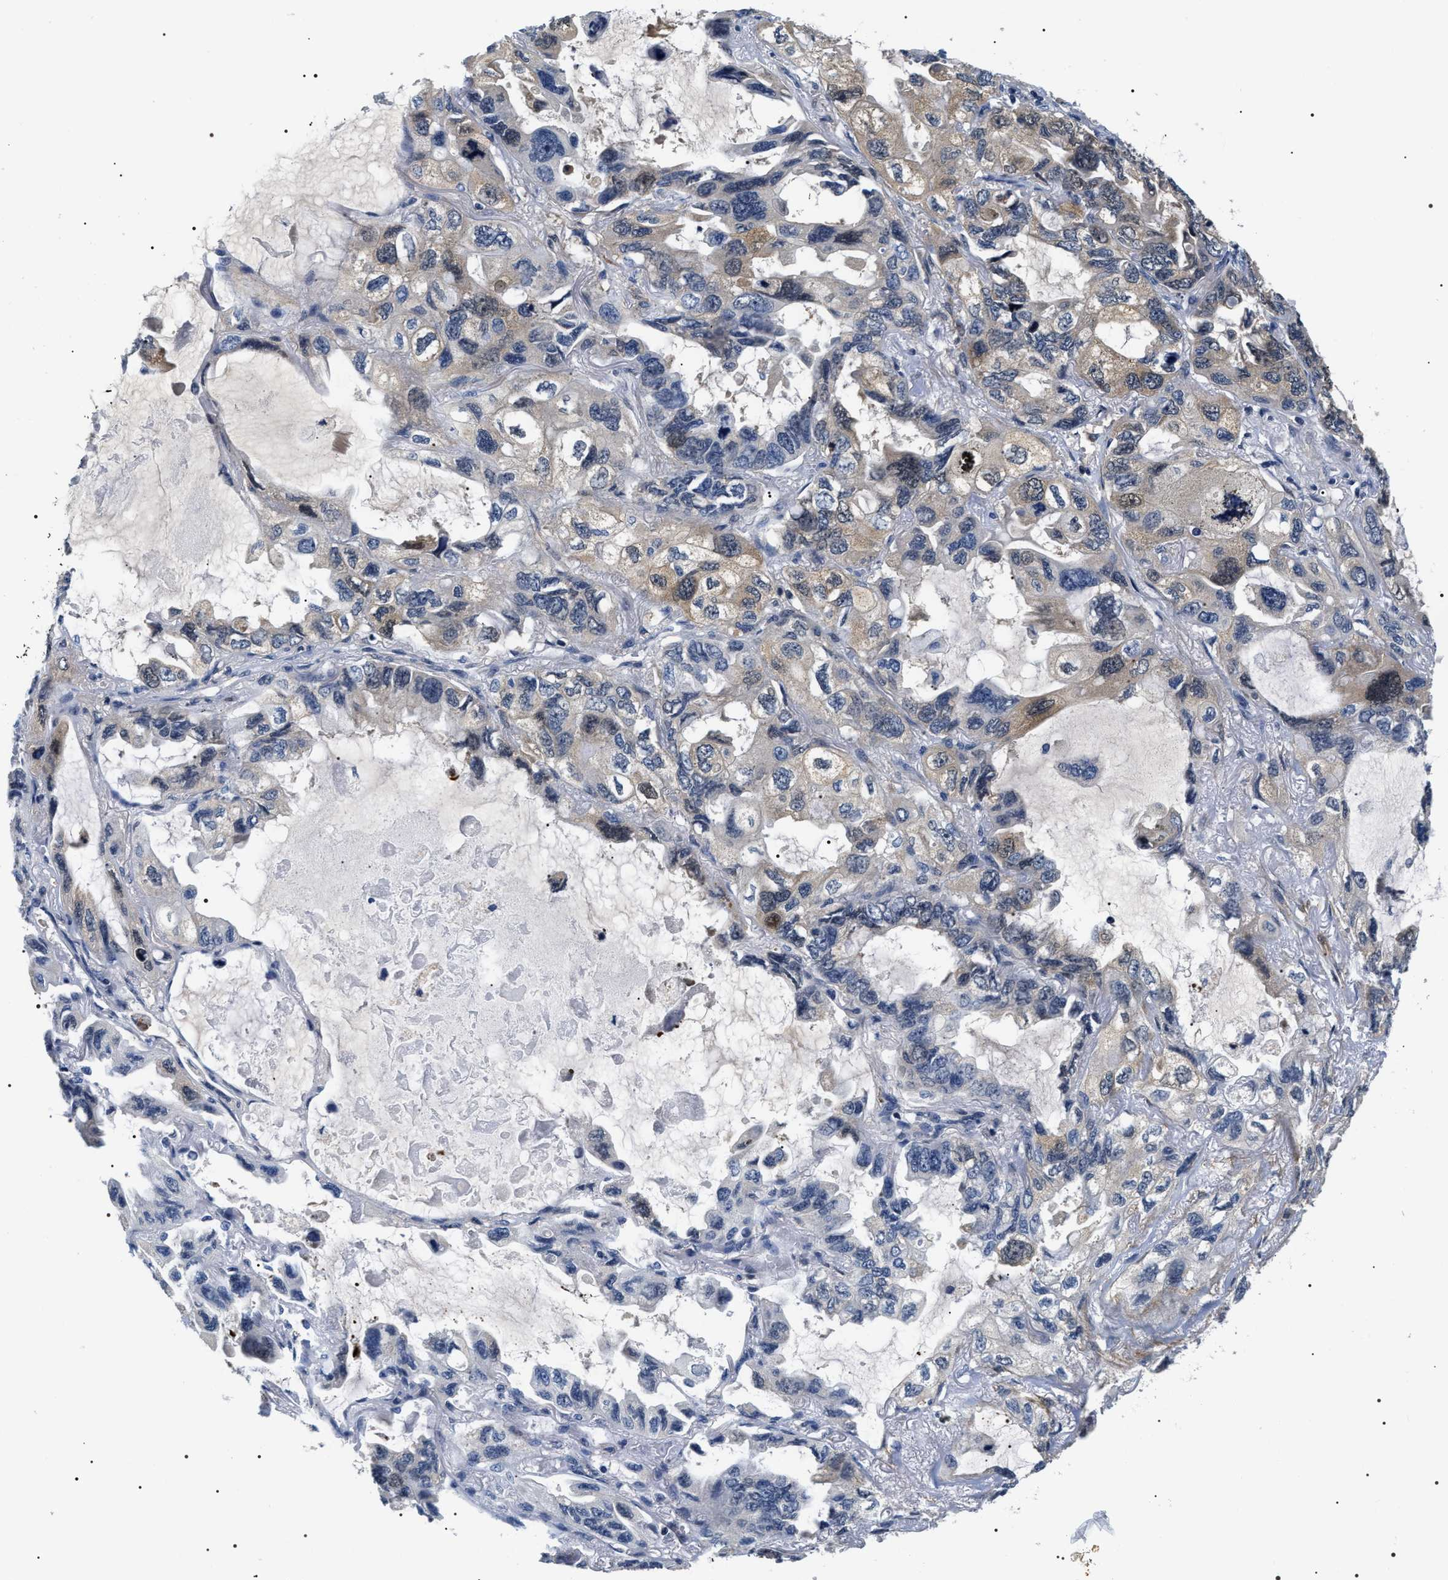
{"staining": {"intensity": "negative", "quantity": "none", "location": "none"}, "tissue": "lung cancer", "cell_type": "Tumor cells", "image_type": "cancer", "snomed": [{"axis": "morphology", "description": "Squamous cell carcinoma, NOS"}, {"axis": "topography", "description": "Lung"}], "caption": "High magnification brightfield microscopy of lung squamous cell carcinoma stained with DAB (brown) and counterstained with hematoxylin (blue): tumor cells show no significant staining.", "gene": "BAG2", "patient": {"sex": "female", "age": 73}}